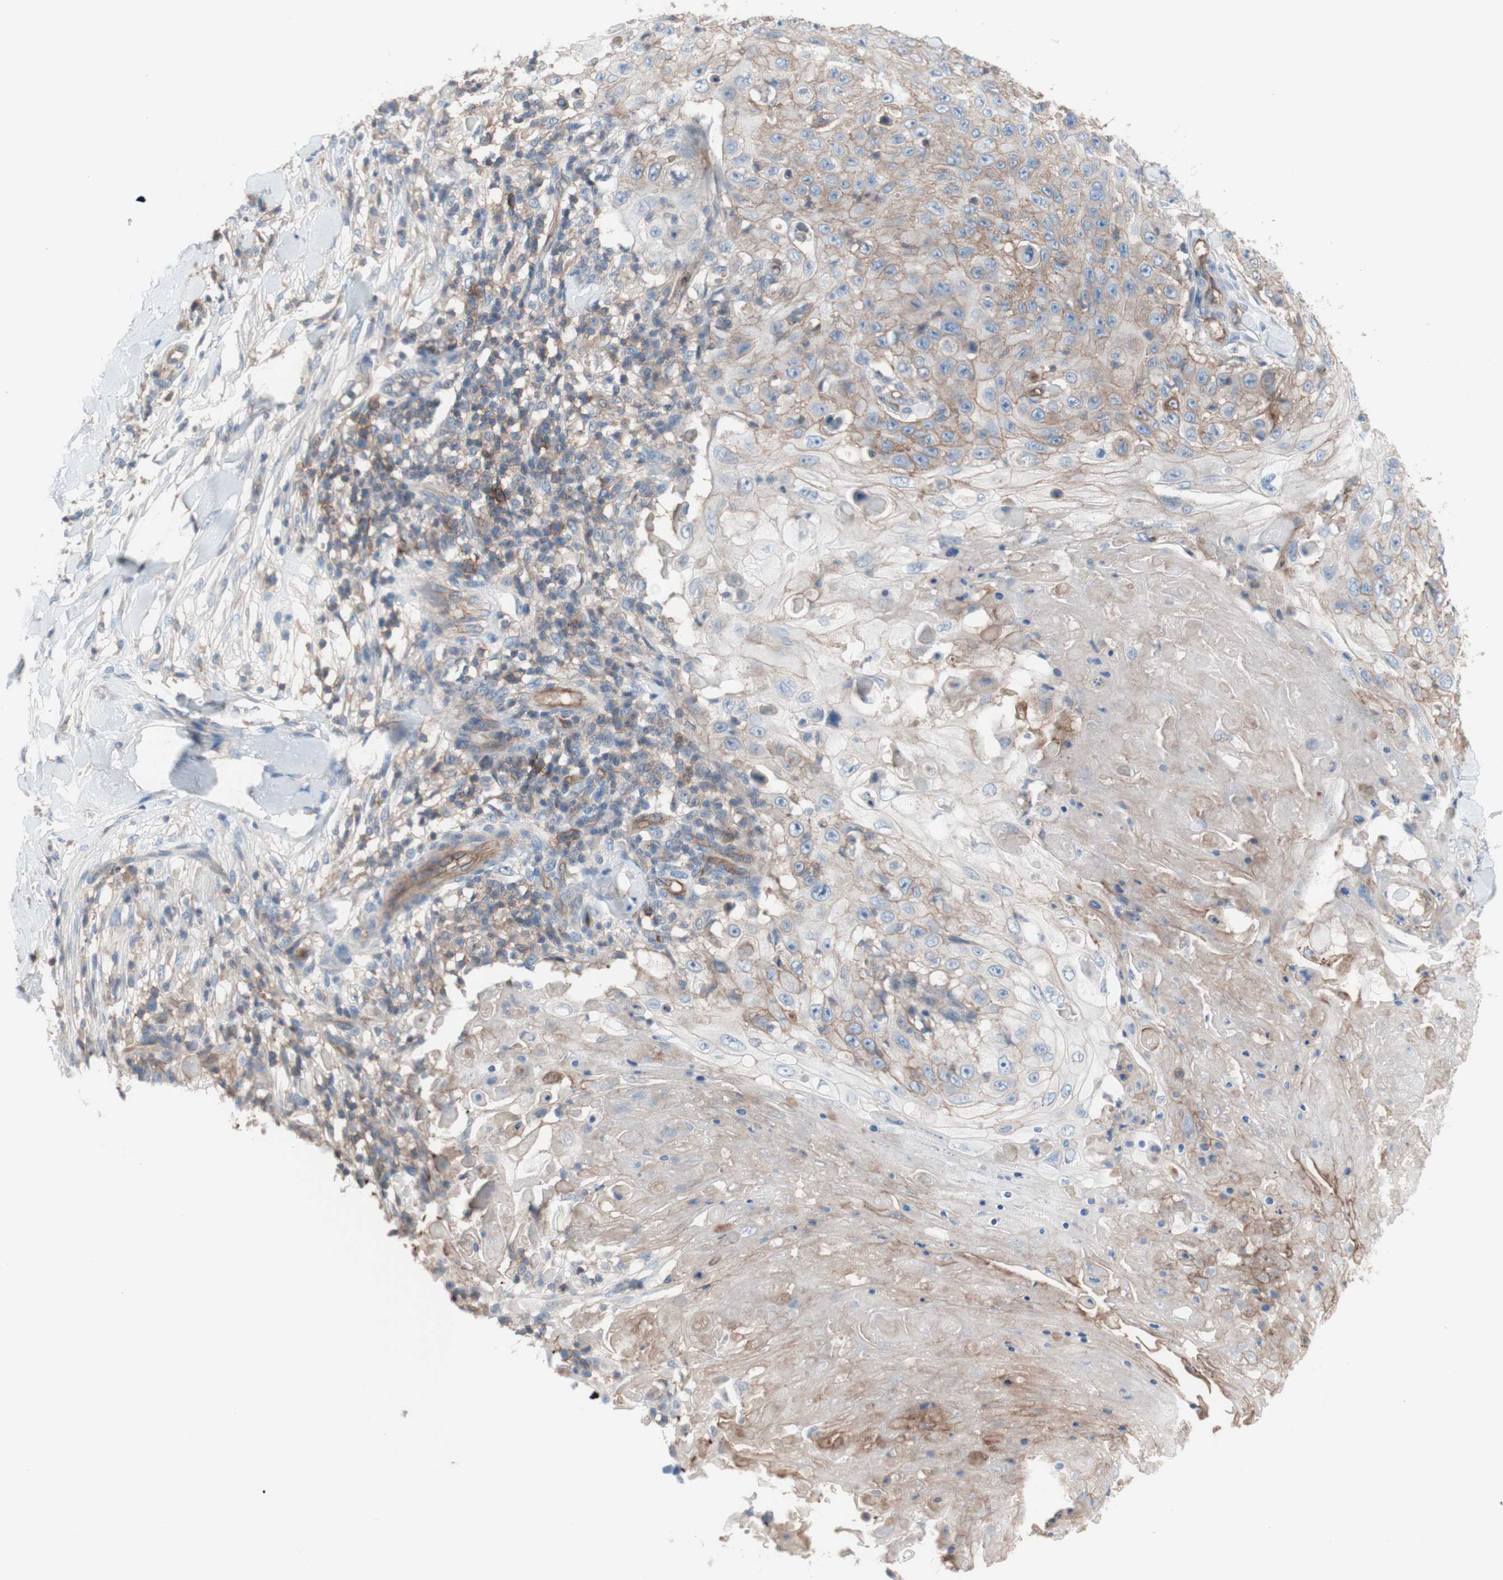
{"staining": {"intensity": "weak", "quantity": ">75%", "location": "cytoplasmic/membranous"}, "tissue": "skin cancer", "cell_type": "Tumor cells", "image_type": "cancer", "snomed": [{"axis": "morphology", "description": "Squamous cell carcinoma, NOS"}, {"axis": "topography", "description": "Skin"}], "caption": "IHC of squamous cell carcinoma (skin) shows low levels of weak cytoplasmic/membranous staining in about >75% of tumor cells. Immunohistochemistry (ihc) stains the protein of interest in brown and the nuclei are stained blue.", "gene": "CD46", "patient": {"sex": "male", "age": 86}}